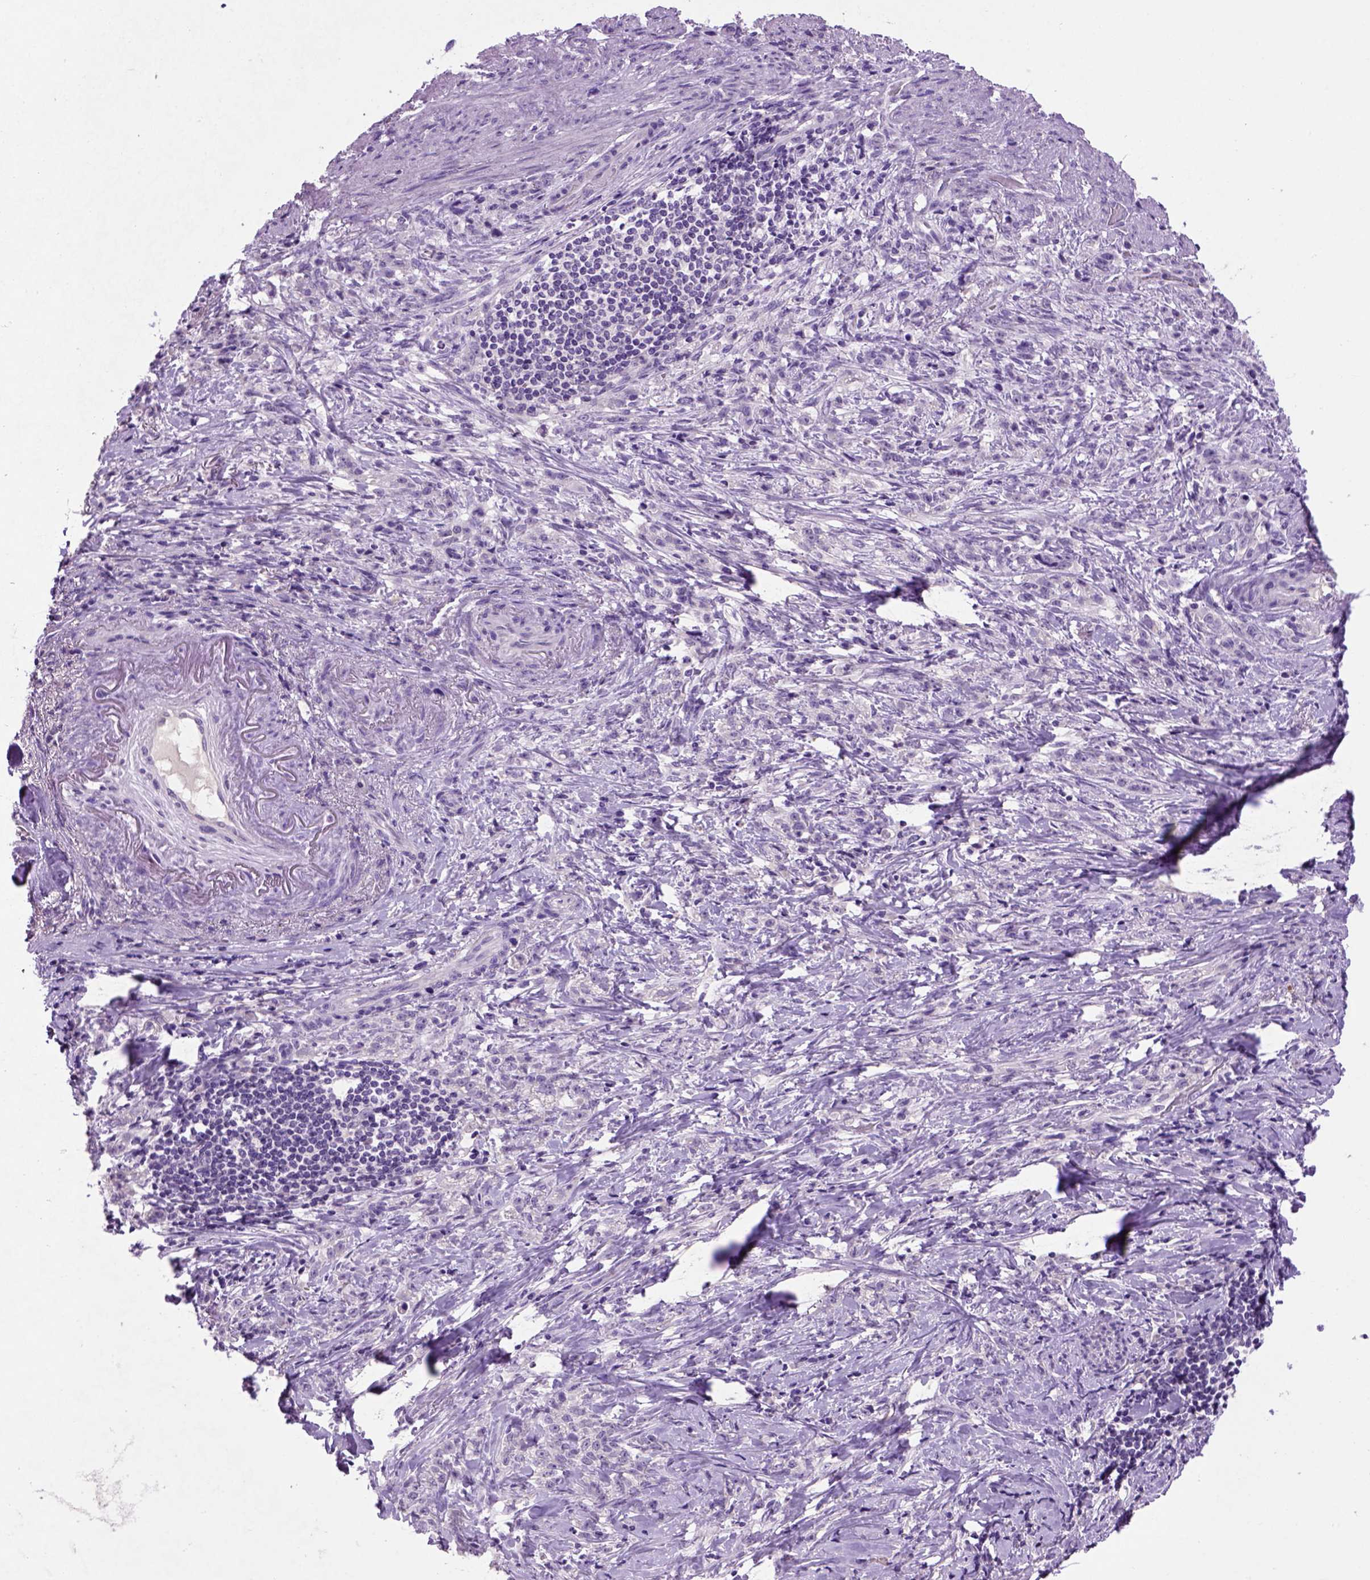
{"staining": {"intensity": "negative", "quantity": "none", "location": "none"}, "tissue": "stomach cancer", "cell_type": "Tumor cells", "image_type": "cancer", "snomed": [{"axis": "morphology", "description": "Adenocarcinoma, NOS"}, {"axis": "topography", "description": "Stomach, lower"}], "caption": "Protein analysis of stomach cancer (adenocarcinoma) exhibits no significant staining in tumor cells.", "gene": "CDH1", "patient": {"sex": "male", "age": 88}}